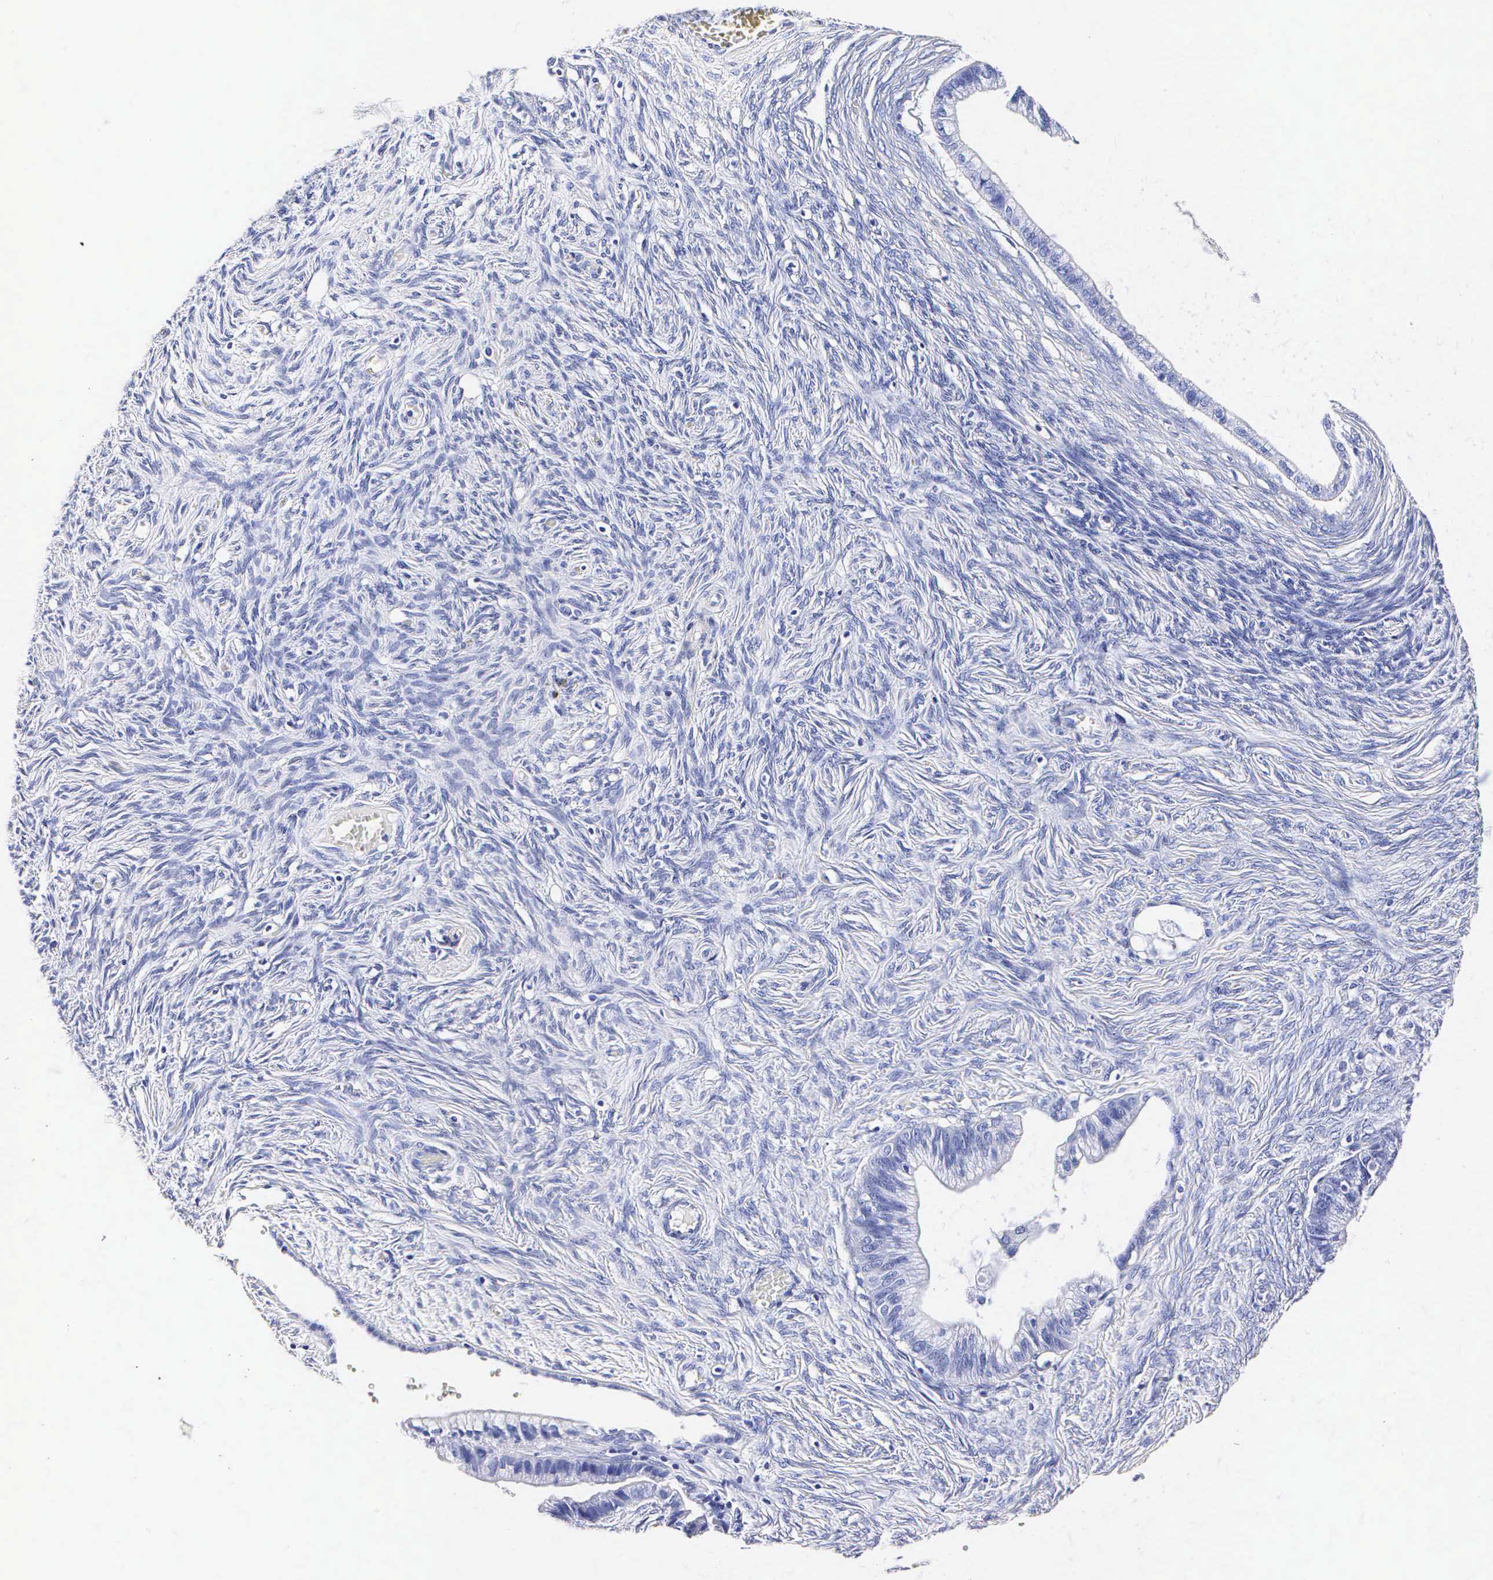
{"staining": {"intensity": "negative", "quantity": "none", "location": "none"}, "tissue": "ovarian cancer", "cell_type": "Tumor cells", "image_type": "cancer", "snomed": [{"axis": "morphology", "description": "Cystadenocarcinoma, mucinous, NOS"}, {"axis": "topography", "description": "Ovary"}], "caption": "Tumor cells show no significant protein expression in ovarian cancer.", "gene": "ENO2", "patient": {"sex": "female", "age": 57}}